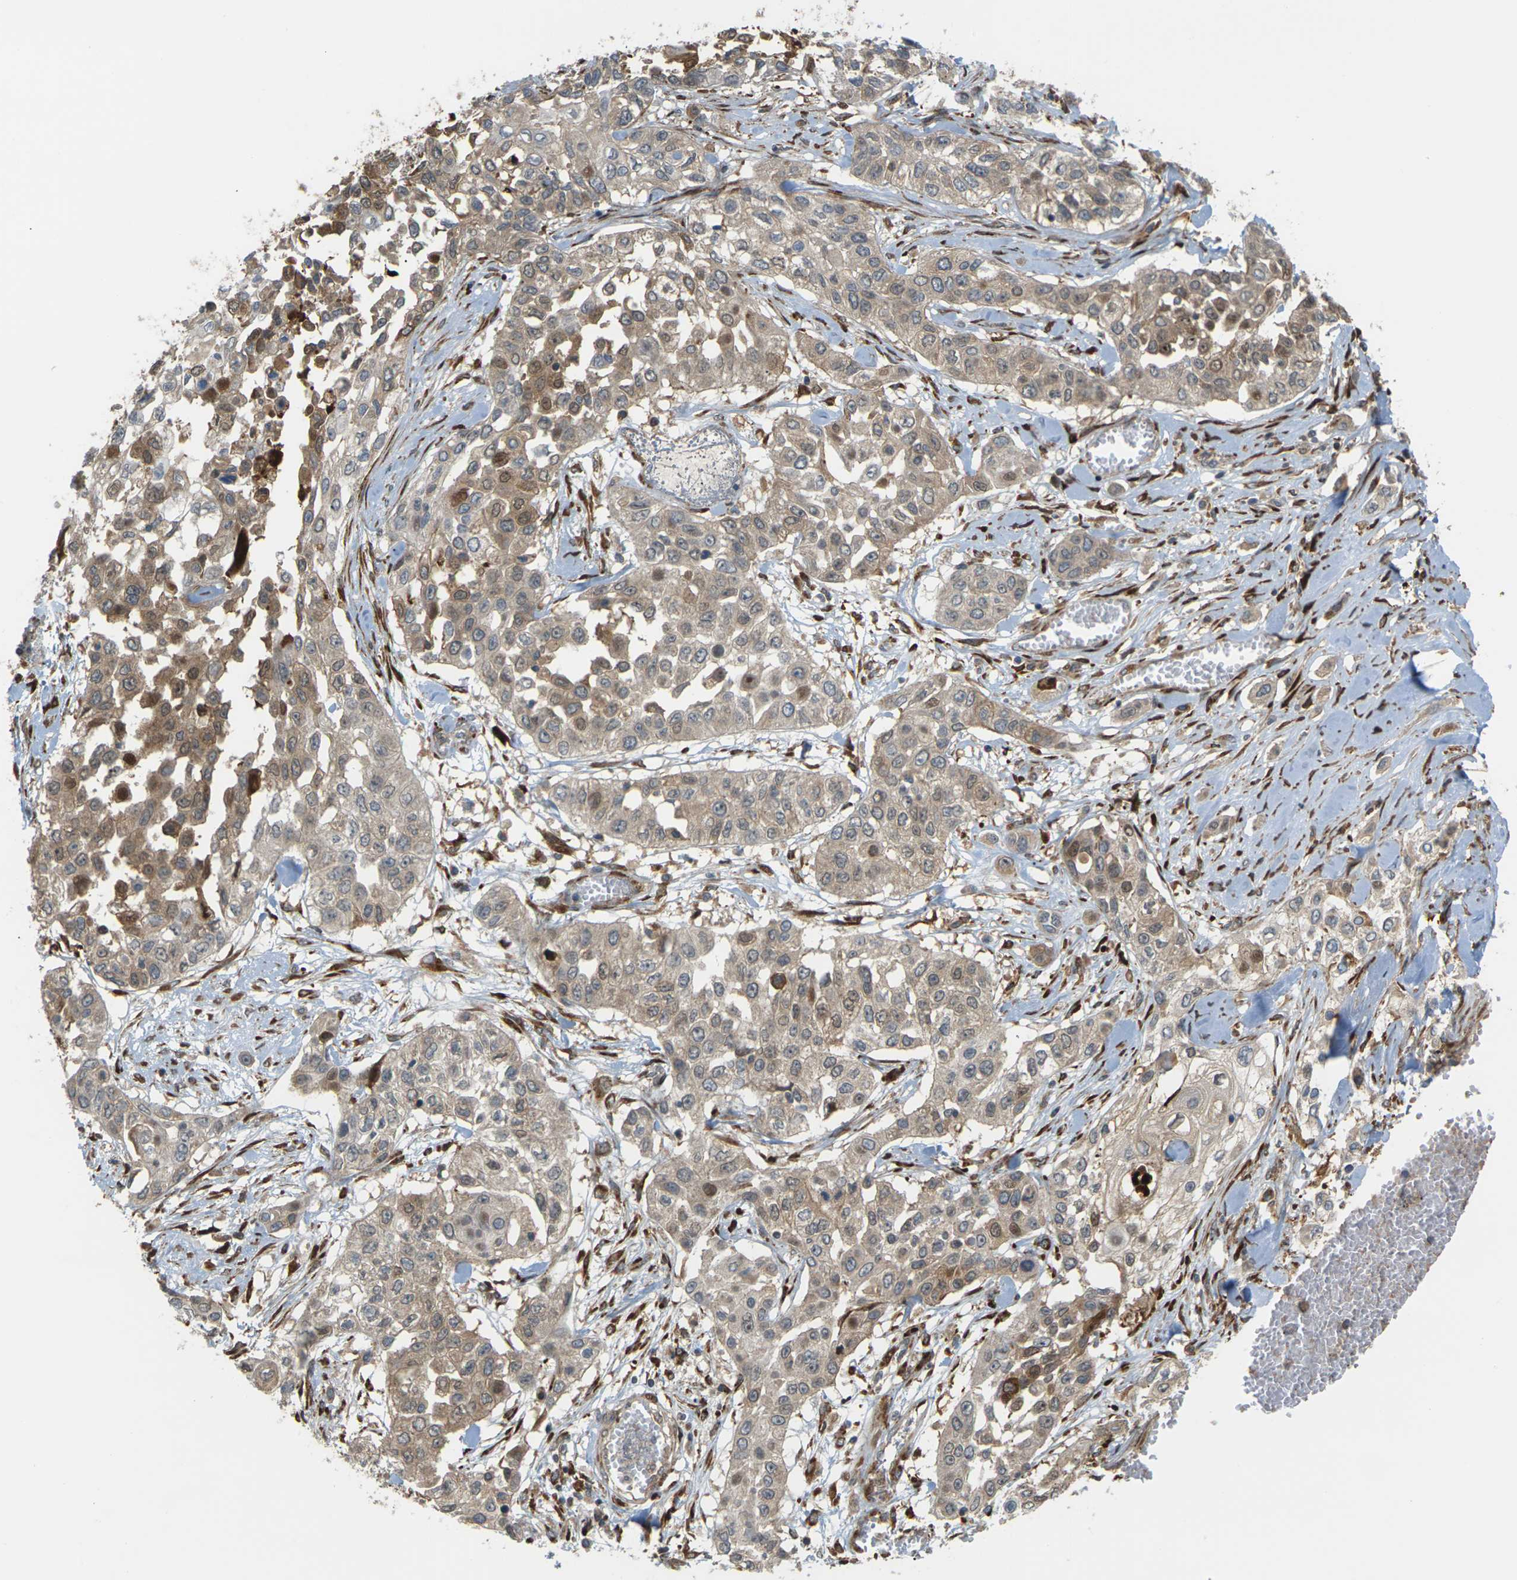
{"staining": {"intensity": "moderate", "quantity": ">75%", "location": "cytoplasmic/membranous,nuclear"}, "tissue": "lung cancer", "cell_type": "Tumor cells", "image_type": "cancer", "snomed": [{"axis": "morphology", "description": "Squamous cell carcinoma, NOS"}, {"axis": "topography", "description": "Lung"}], "caption": "A high-resolution image shows immunohistochemistry (IHC) staining of squamous cell carcinoma (lung), which displays moderate cytoplasmic/membranous and nuclear staining in about >75% of tumor cells.", "gene": "ROBO1", "patient": {"sex": "male", "age": 71}}